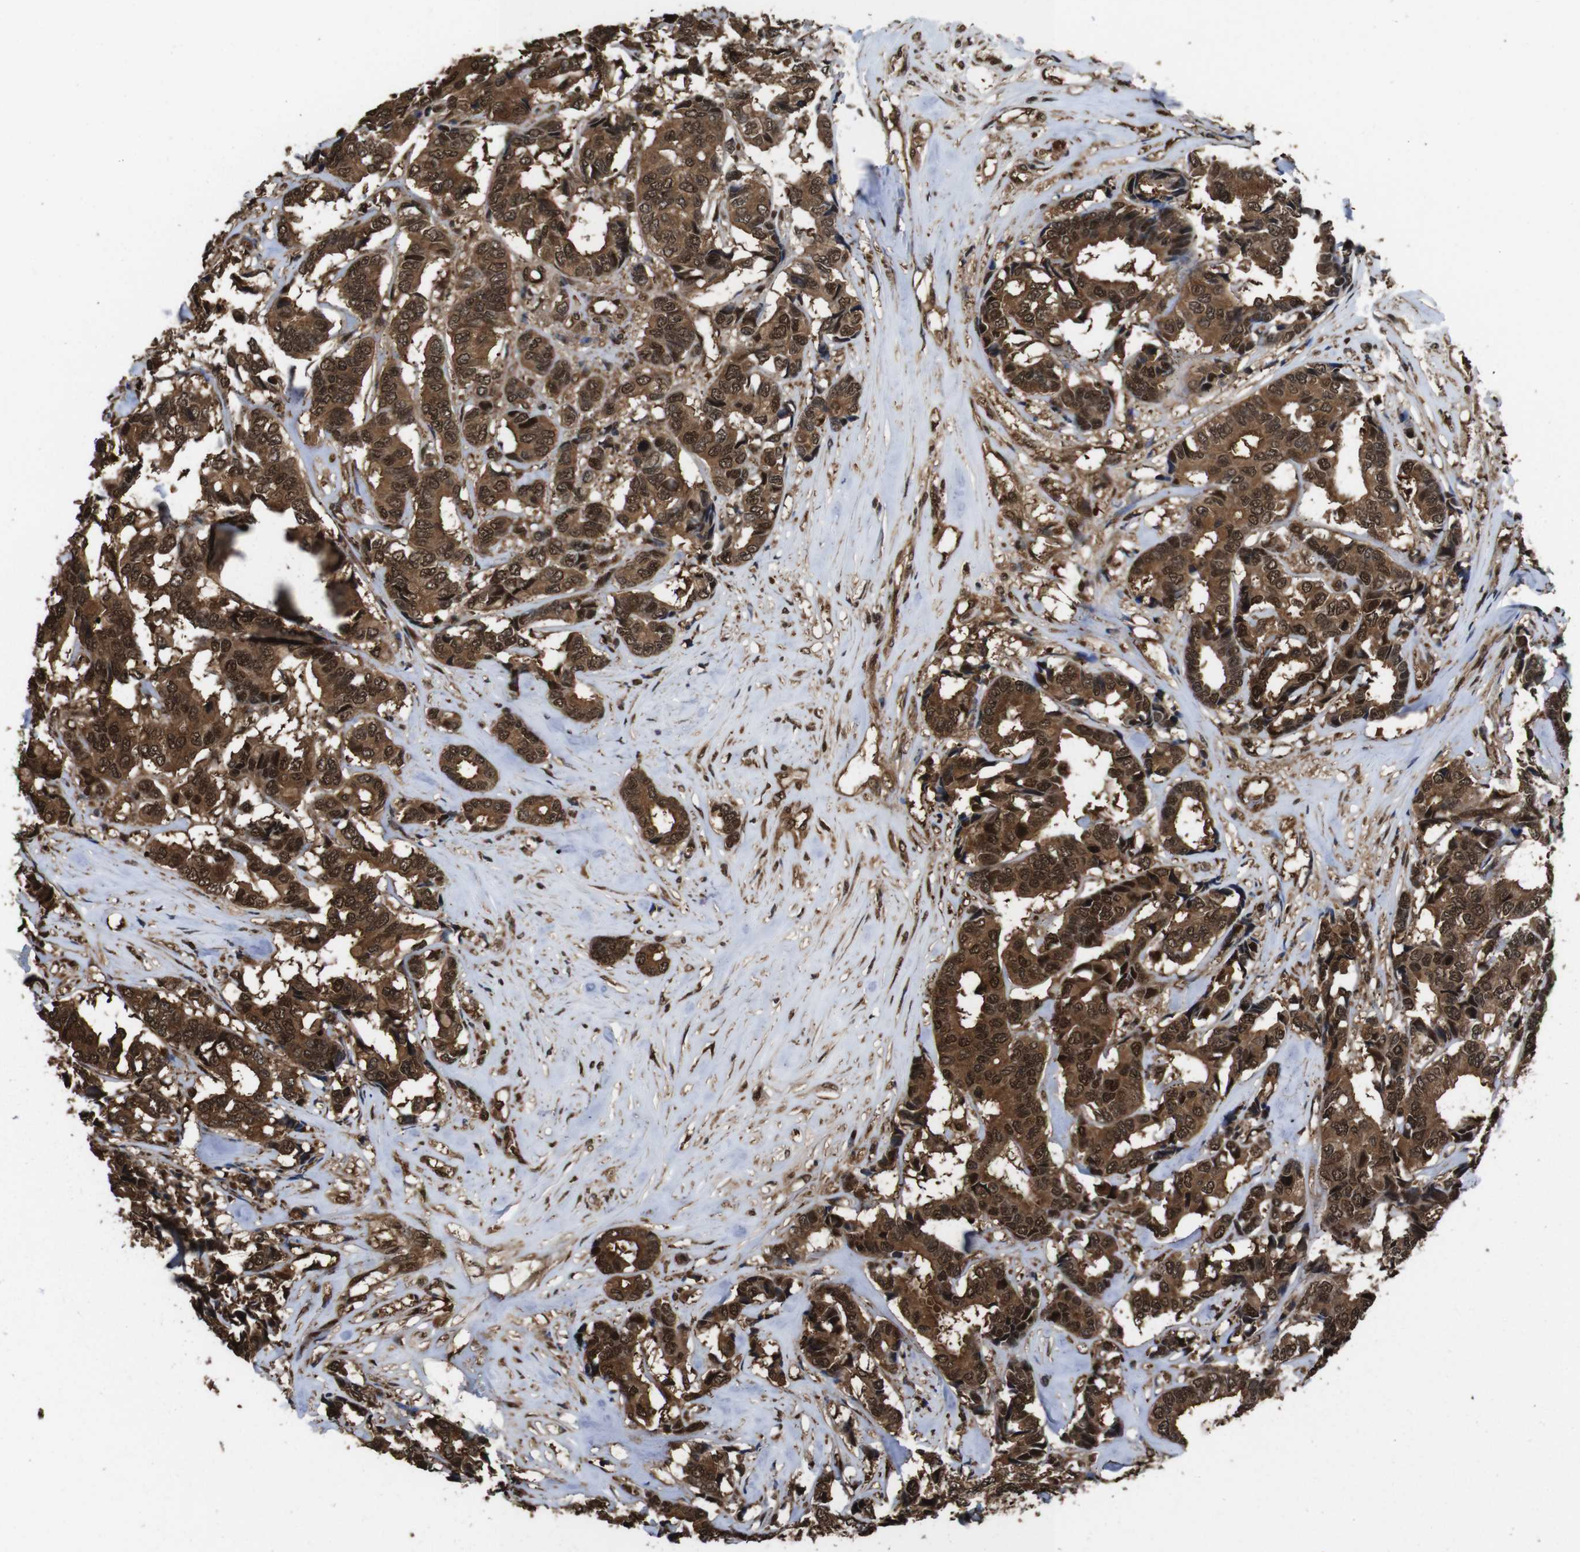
{"staining": {"intensity": "moderate", "quantity": ">75%", "location": "cytoplasmic/membranous,nuclear"}, "tissue": "breast cancer", "cell_type": "Tumor cells", "image_type": "cancer", "snomed": [{"axis": "morphology", "description": "Duct carcinoma"}, {"axis": "topography", "description": "Breast"}], "caption": "This is an image of immunohistochemistry (IHC) staining of breast invasive ductal carcinoma, which shows moderate expression in the cytoplasmic/membranous and nuclear of tumor cells.", "gene": "VCP", "patient": {"sex": "female", "age": 87}}